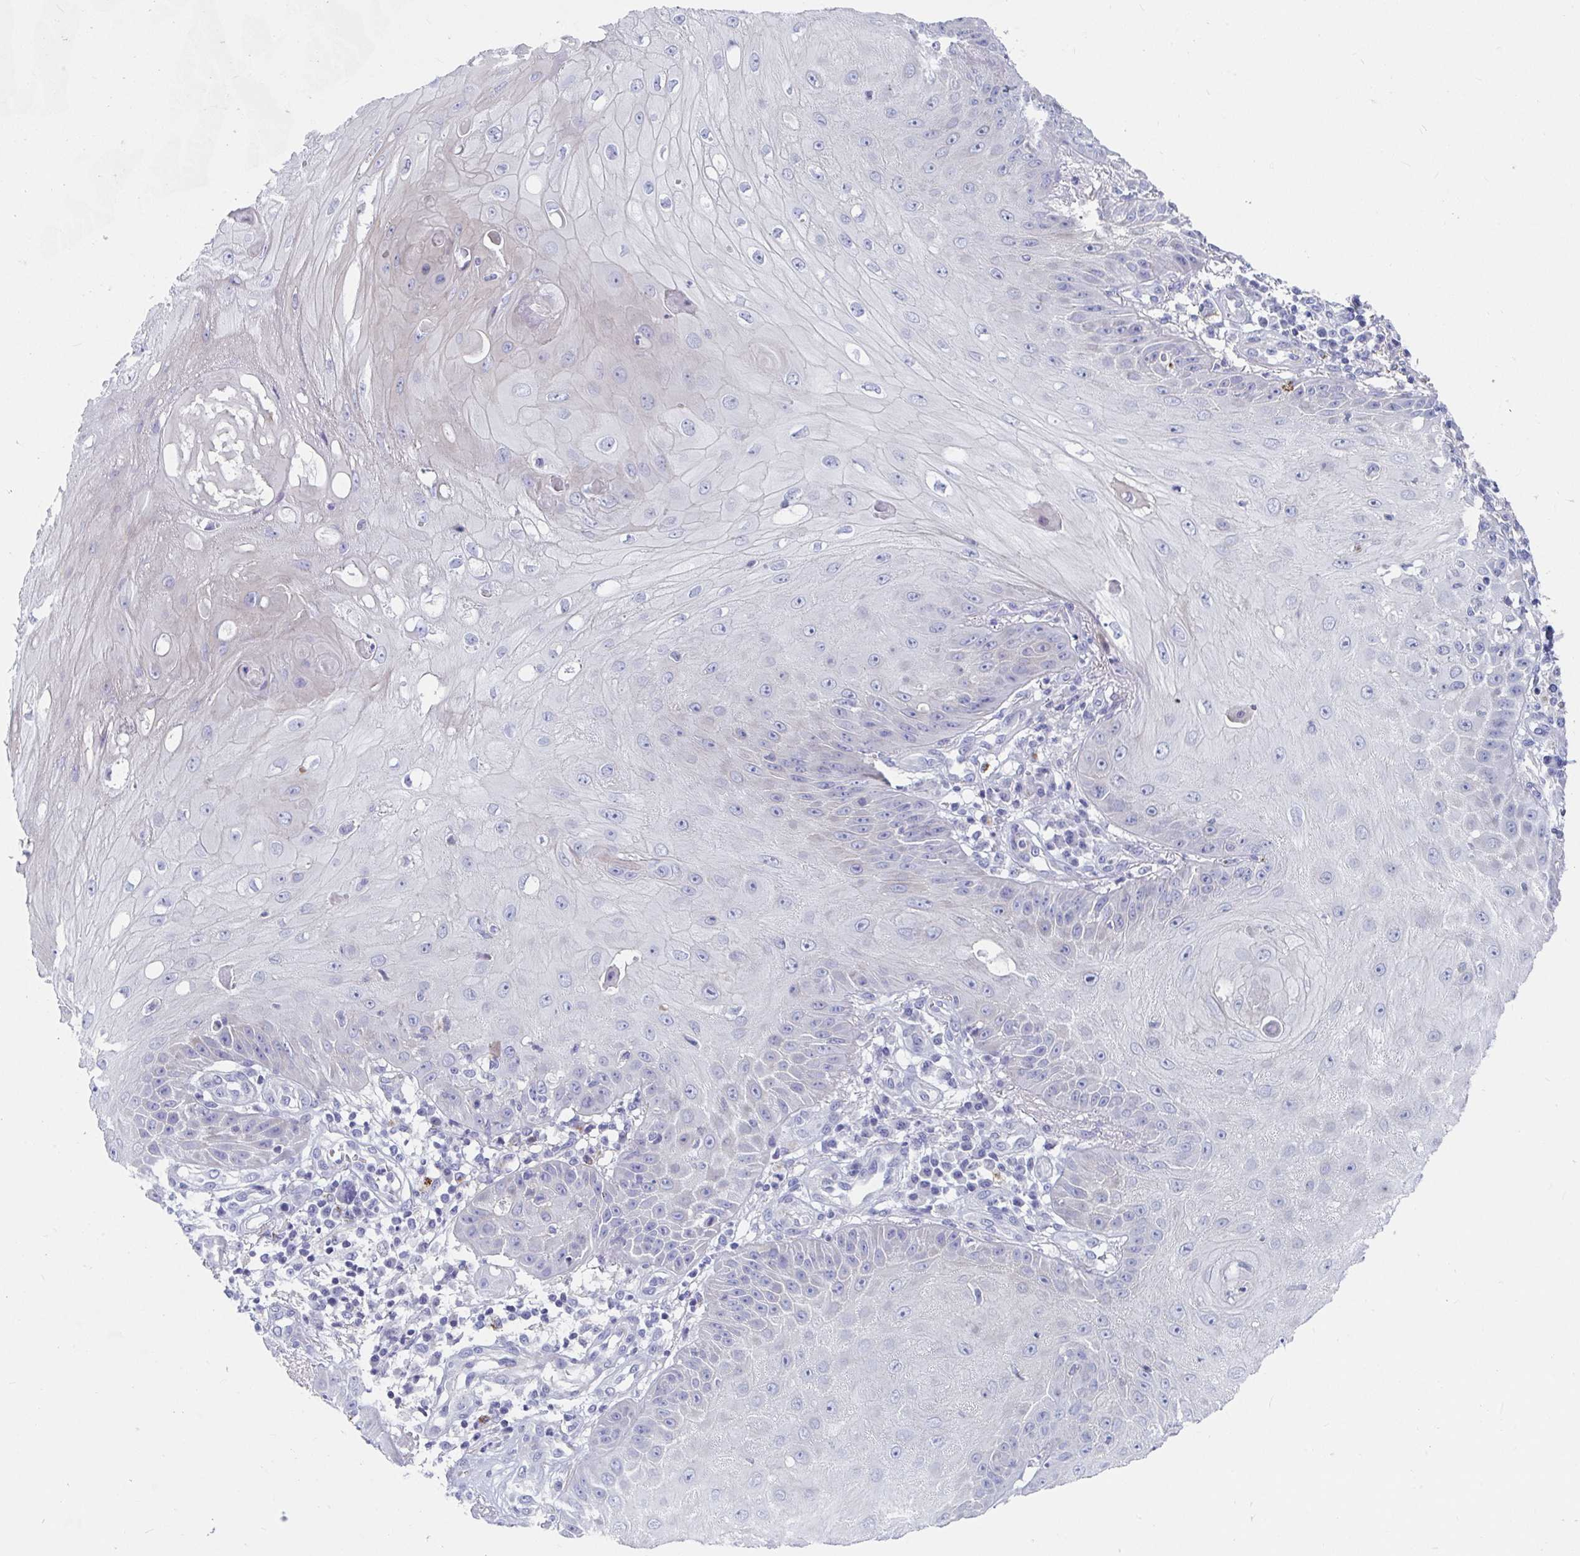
{"staining": {"intensity": "negative", "quantity": "none", "location": "none"}, "tissue": "skin cancer", "cell_type": "Tumor cells", "image_type": "cancer", "snomed": [{"axis": "morphology", "description": "Squamous cell carcinoma, NOS"}, {"axis": "topography", "description": "Skin"}], "caption": "Immunohistochemical staining of human skin squamous cell carcinoma exhibits no significant positivity in tumor cells.", "gene": "ZFP82", "patient": {"sex": "male", "age": 70}}